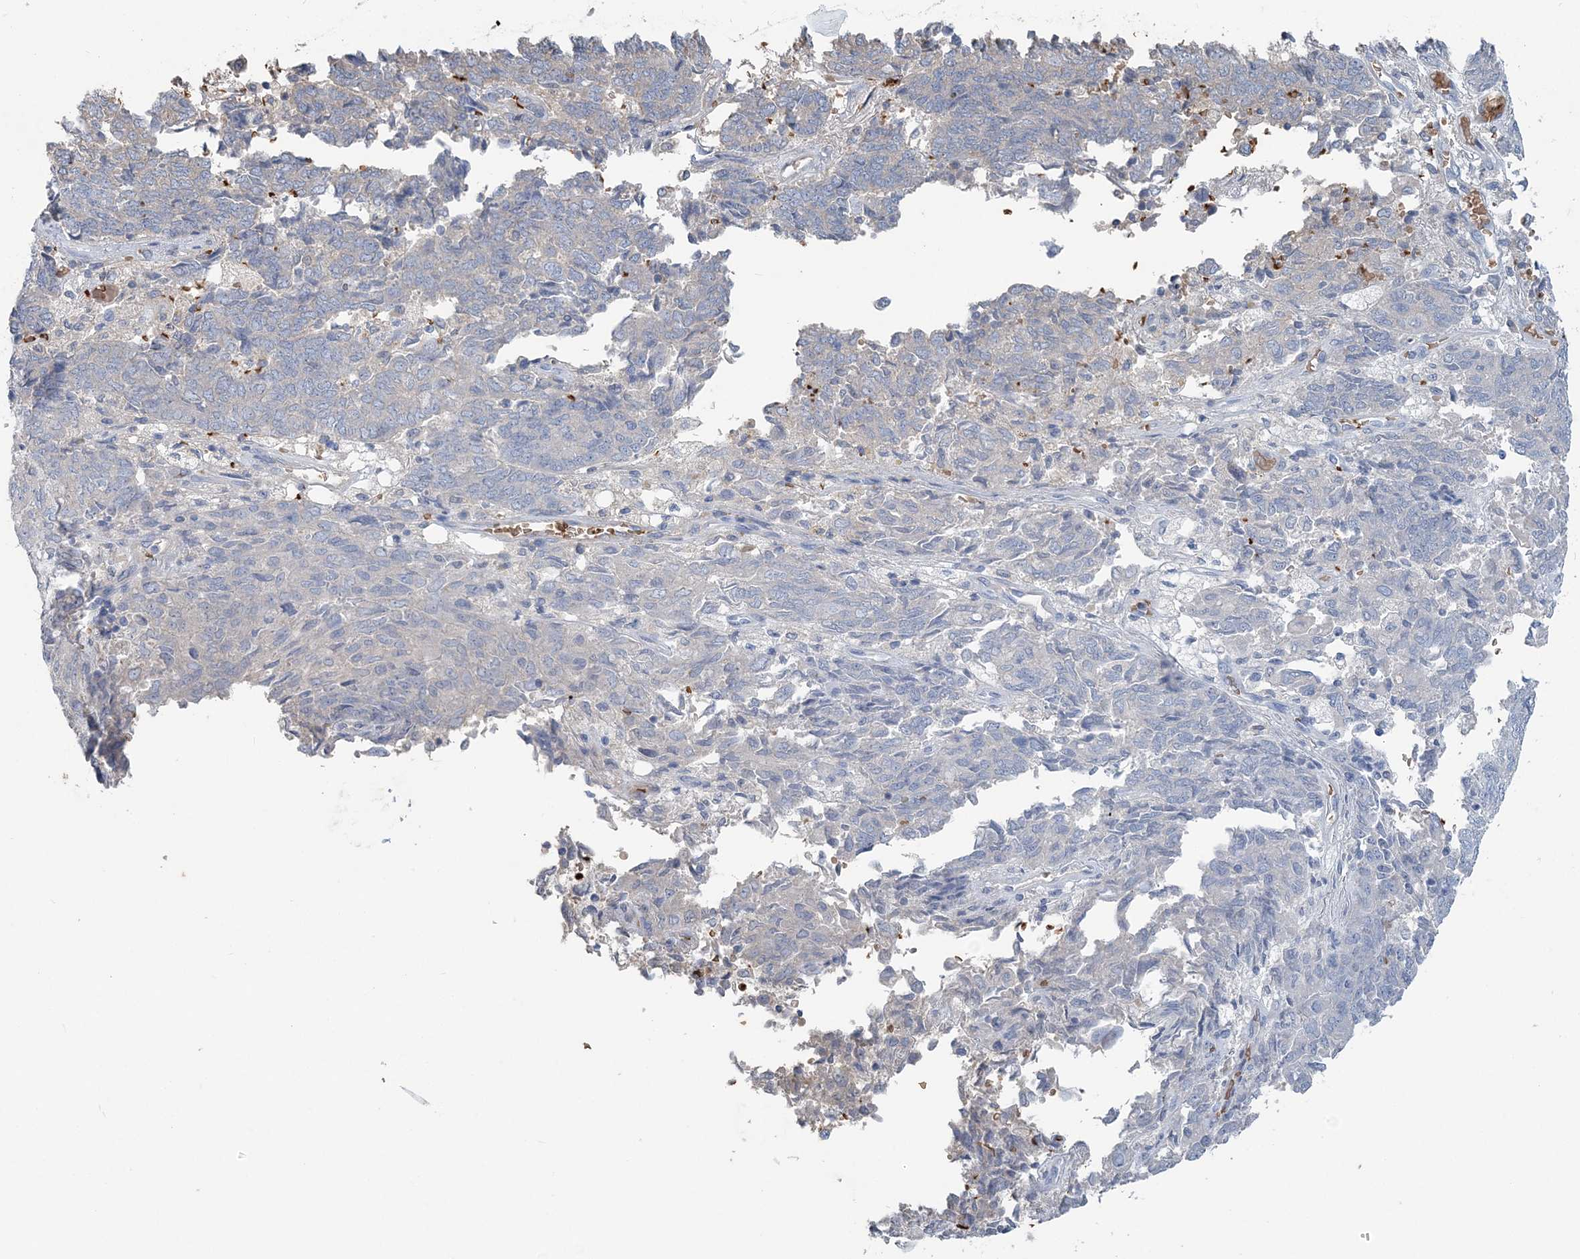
{"staining": {"intensity": "negative", "quantity": "none", "location": "none"}, "tissue": "endometrial cancer", "cell_type": "Tumor cells", "image_type": "cancer", "snomed": [{"axis": "morphology", "description": "Adenocarcinoma, NOS"}, {"axis": "topography", "description": "Endometrium"}], "caption": "Tumor cells are negative for brown protein staining in endometrial cancer (adenocarcinoma).", "gene": "HBD", "patient": {"sex": "female", "age": 80}}